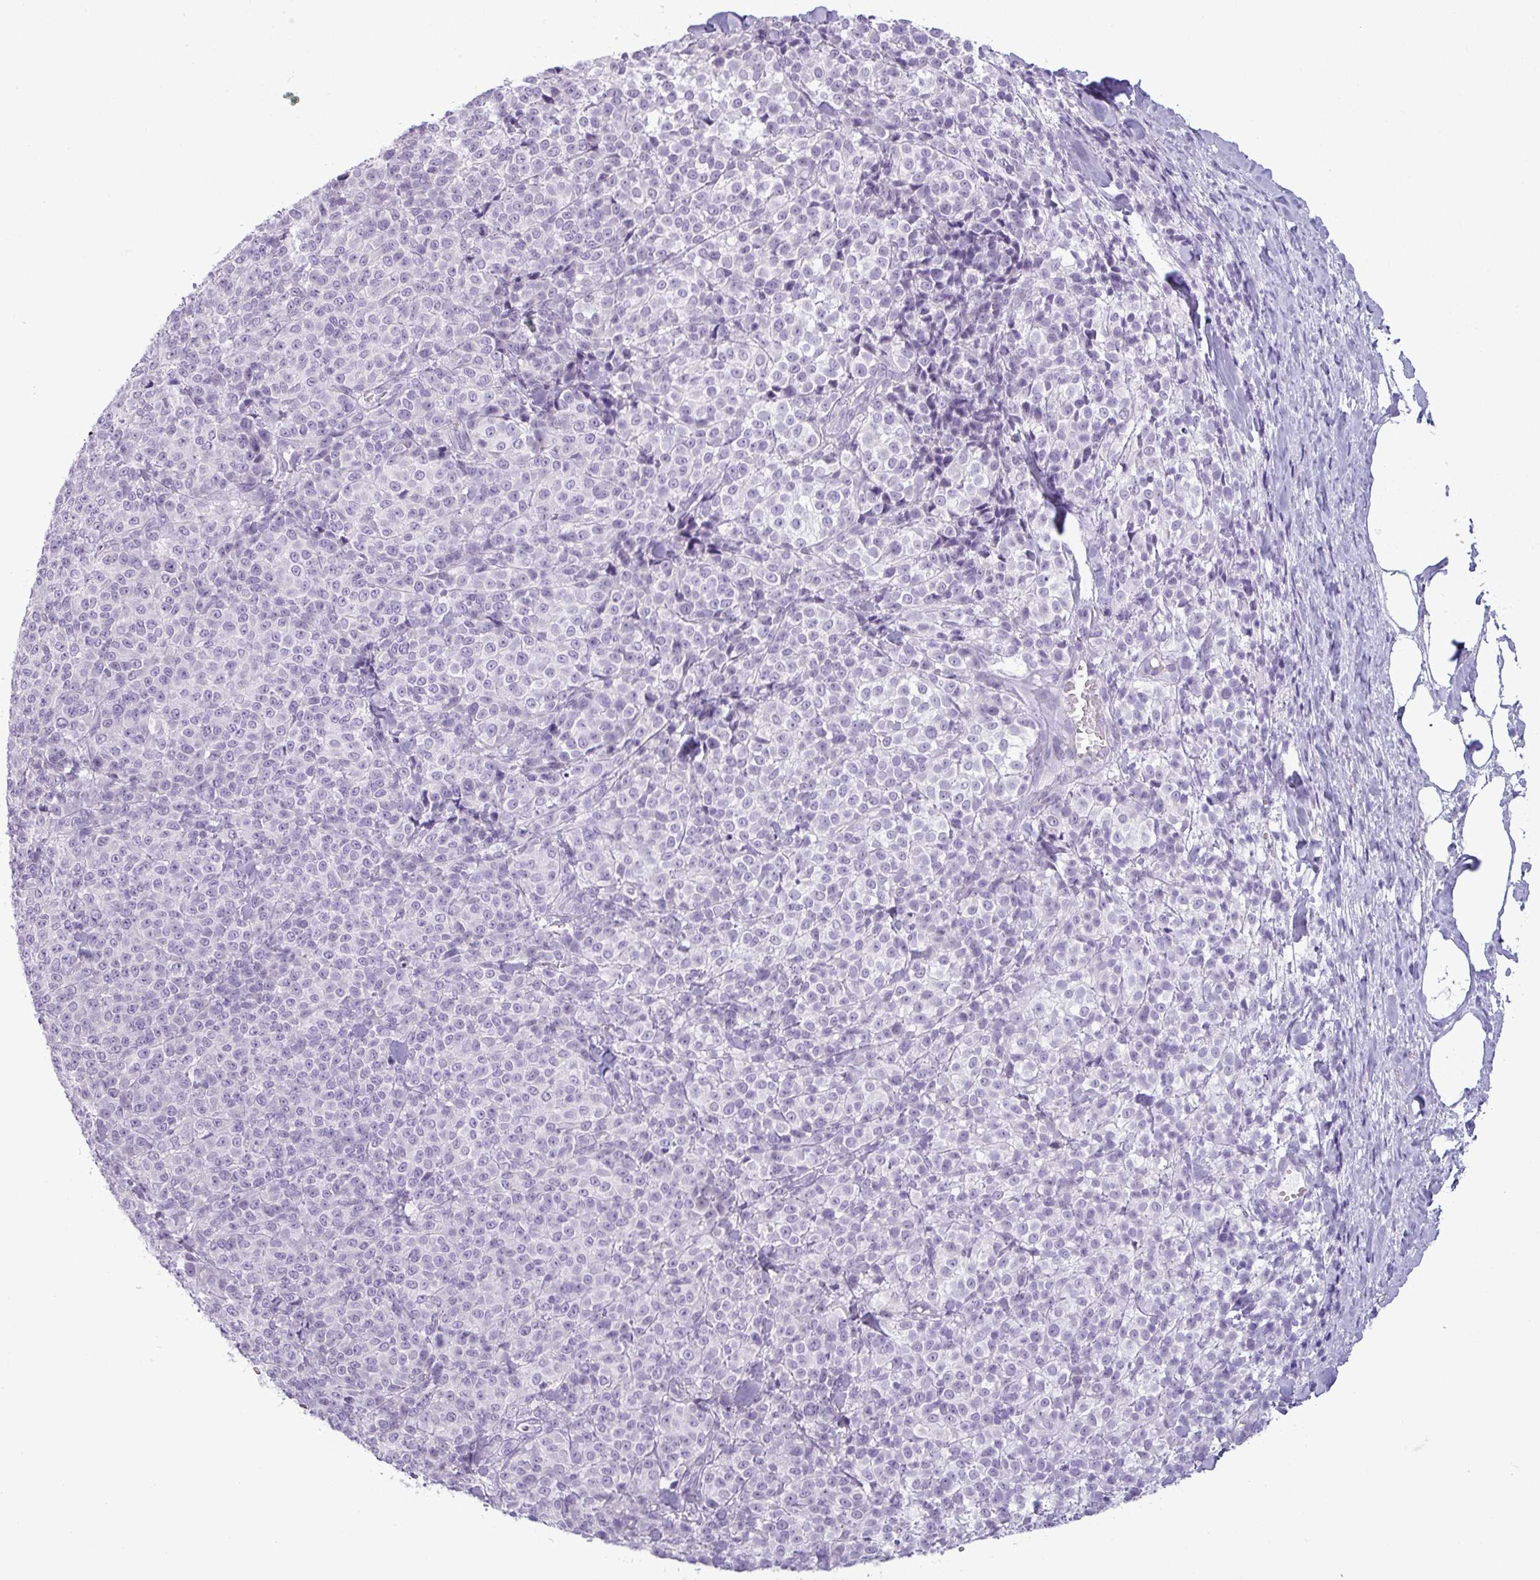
{"staining": {"intensity": "negative", "quantity": "none", "location": "none"}, "tissue": "melanoma", "cell_type": "Tumor cells", "image_type": "cancer", "snomed": [{"axis": "morphology", "description": "Normal tissue, NOS"}, {"axis": "morphology", "description": "Malignant melanoma, NOS"}, {"axis": "topography", "description": "Skin"}], "caption": "Micrograph shows no protein expression in tumor cells of melanoma tissue.", "gene": "CDH16", "patient": {"sex": "female", "age": 34}}